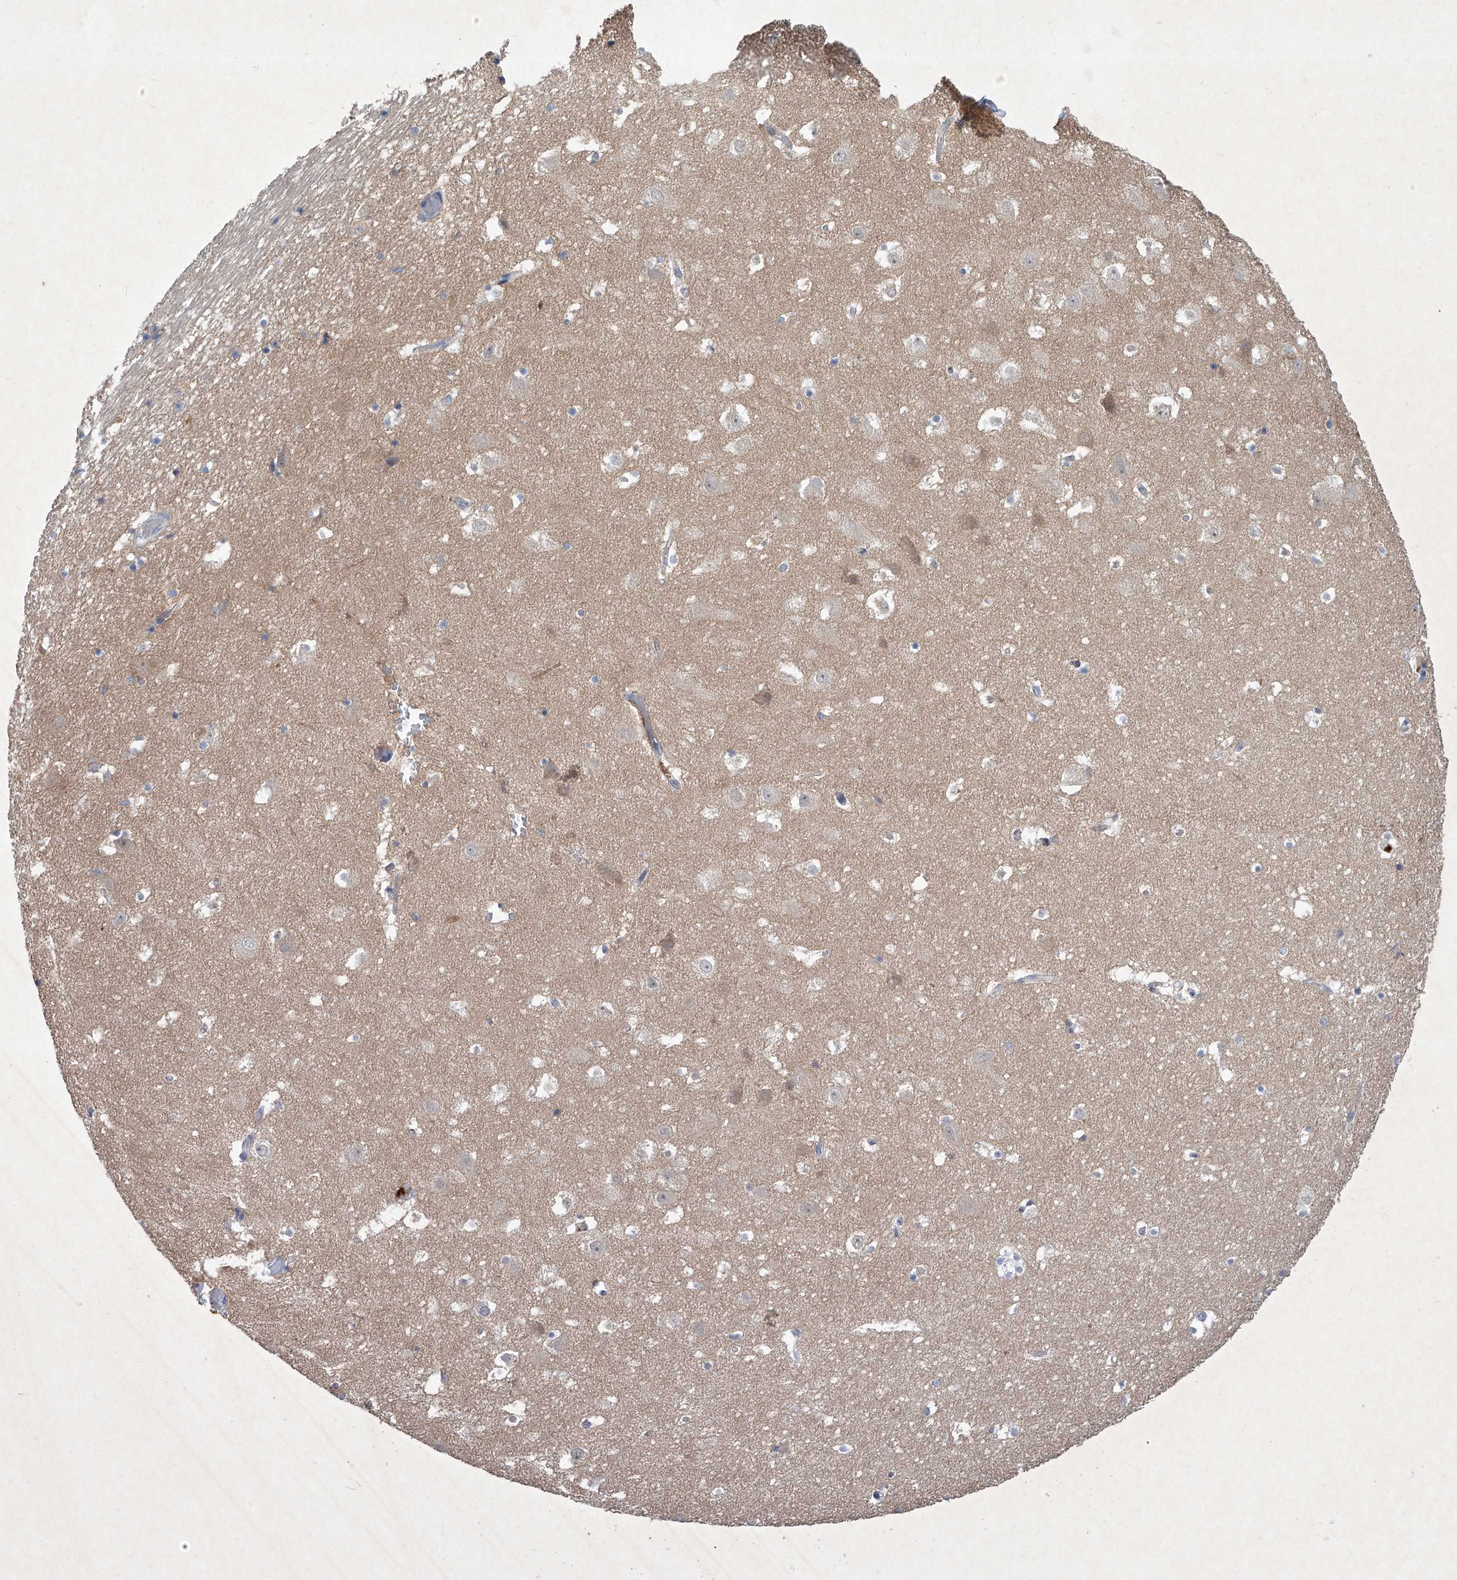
{"staining": {"intensity": "negative", "quantity": "none", "location": "none"}, "tissue": "hippocampus", "cell_type": "Glial cells", "image_type": "normal", "snomed": [{"axis": "morphology", "description": "Normal tissue, NOS"}, {"axis": "topography", "description": "Hippocampus"}], "caption": "IHC of benign hippocampus reveals no positivity in glial cells.", "gene": "SBK2", "patient": {"sex": "female", "age": 52}}